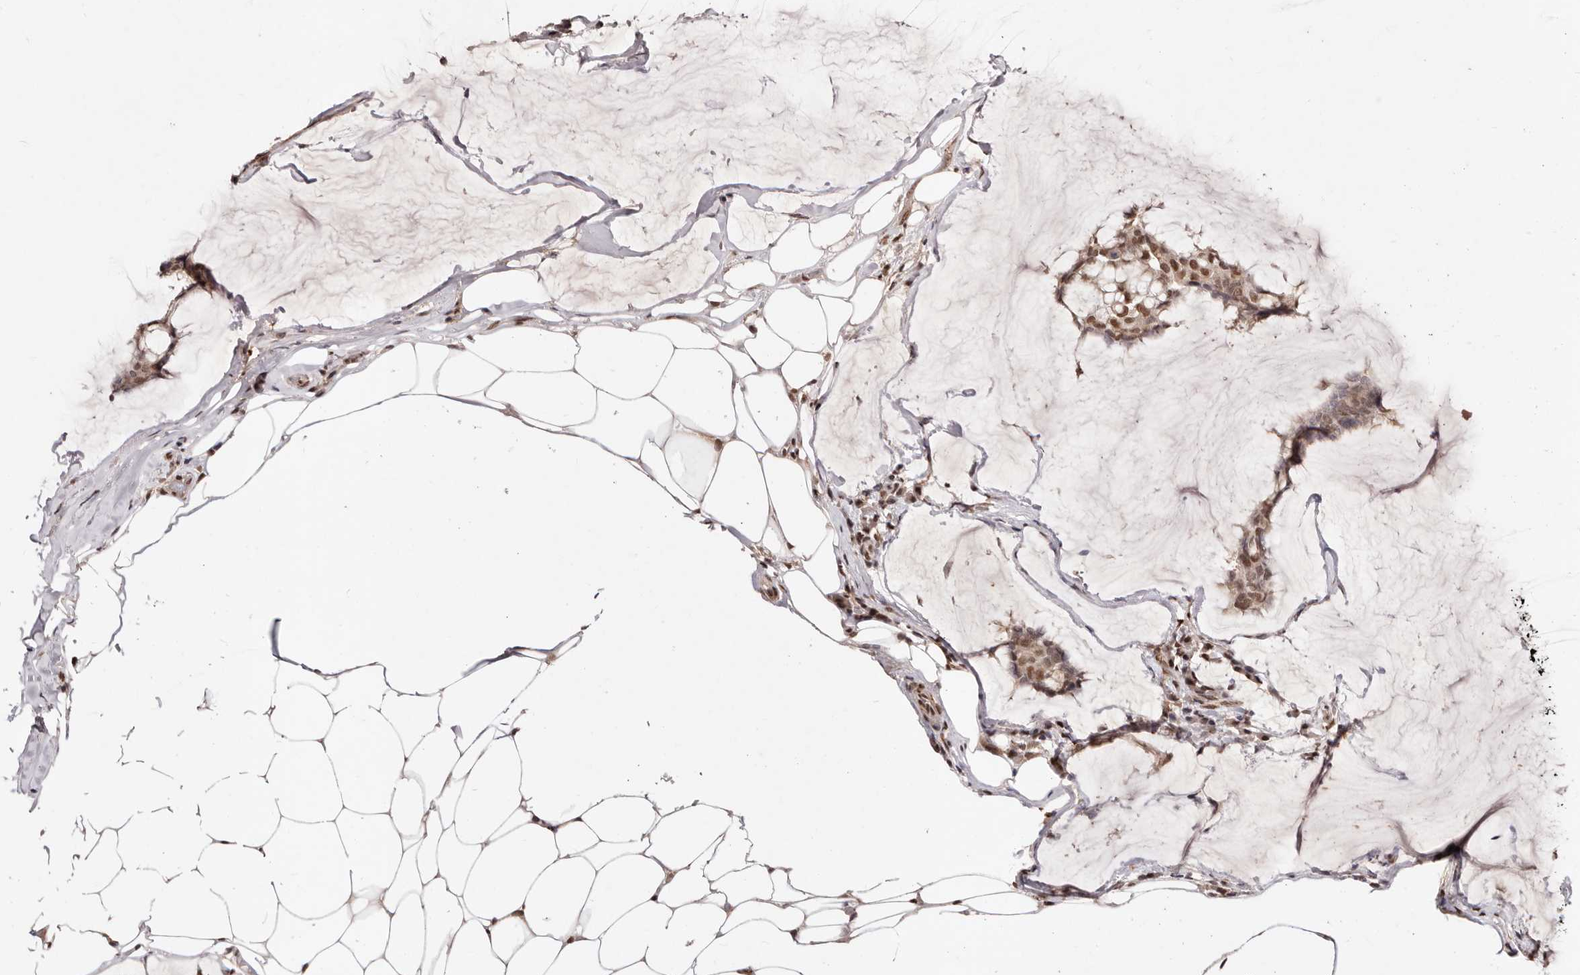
{"staining": {"intensity": "moderate", "quantity": ">75%", "location": "nuclear"}, "tissue": "breast cancer", "cell_type": "Tumor cells", "image_type": "cancer", "snomed": [{"axis": "morphology", "description": "Duct carcinoma"}, {"axis": "topography", "description": "Breast"}], "caption": "Tumor cells reveal moderate nuclear positivity in about >75% of cells in intraductal carcinoma (breast). (Stains: DAB (3,3'-diaminobenzidine) in brown, nuclei in blue, Microscopy: brightfield microscopy at high magnification).", "gene": "BICRAL", "patient": {"sex": "female", "age": 93}}